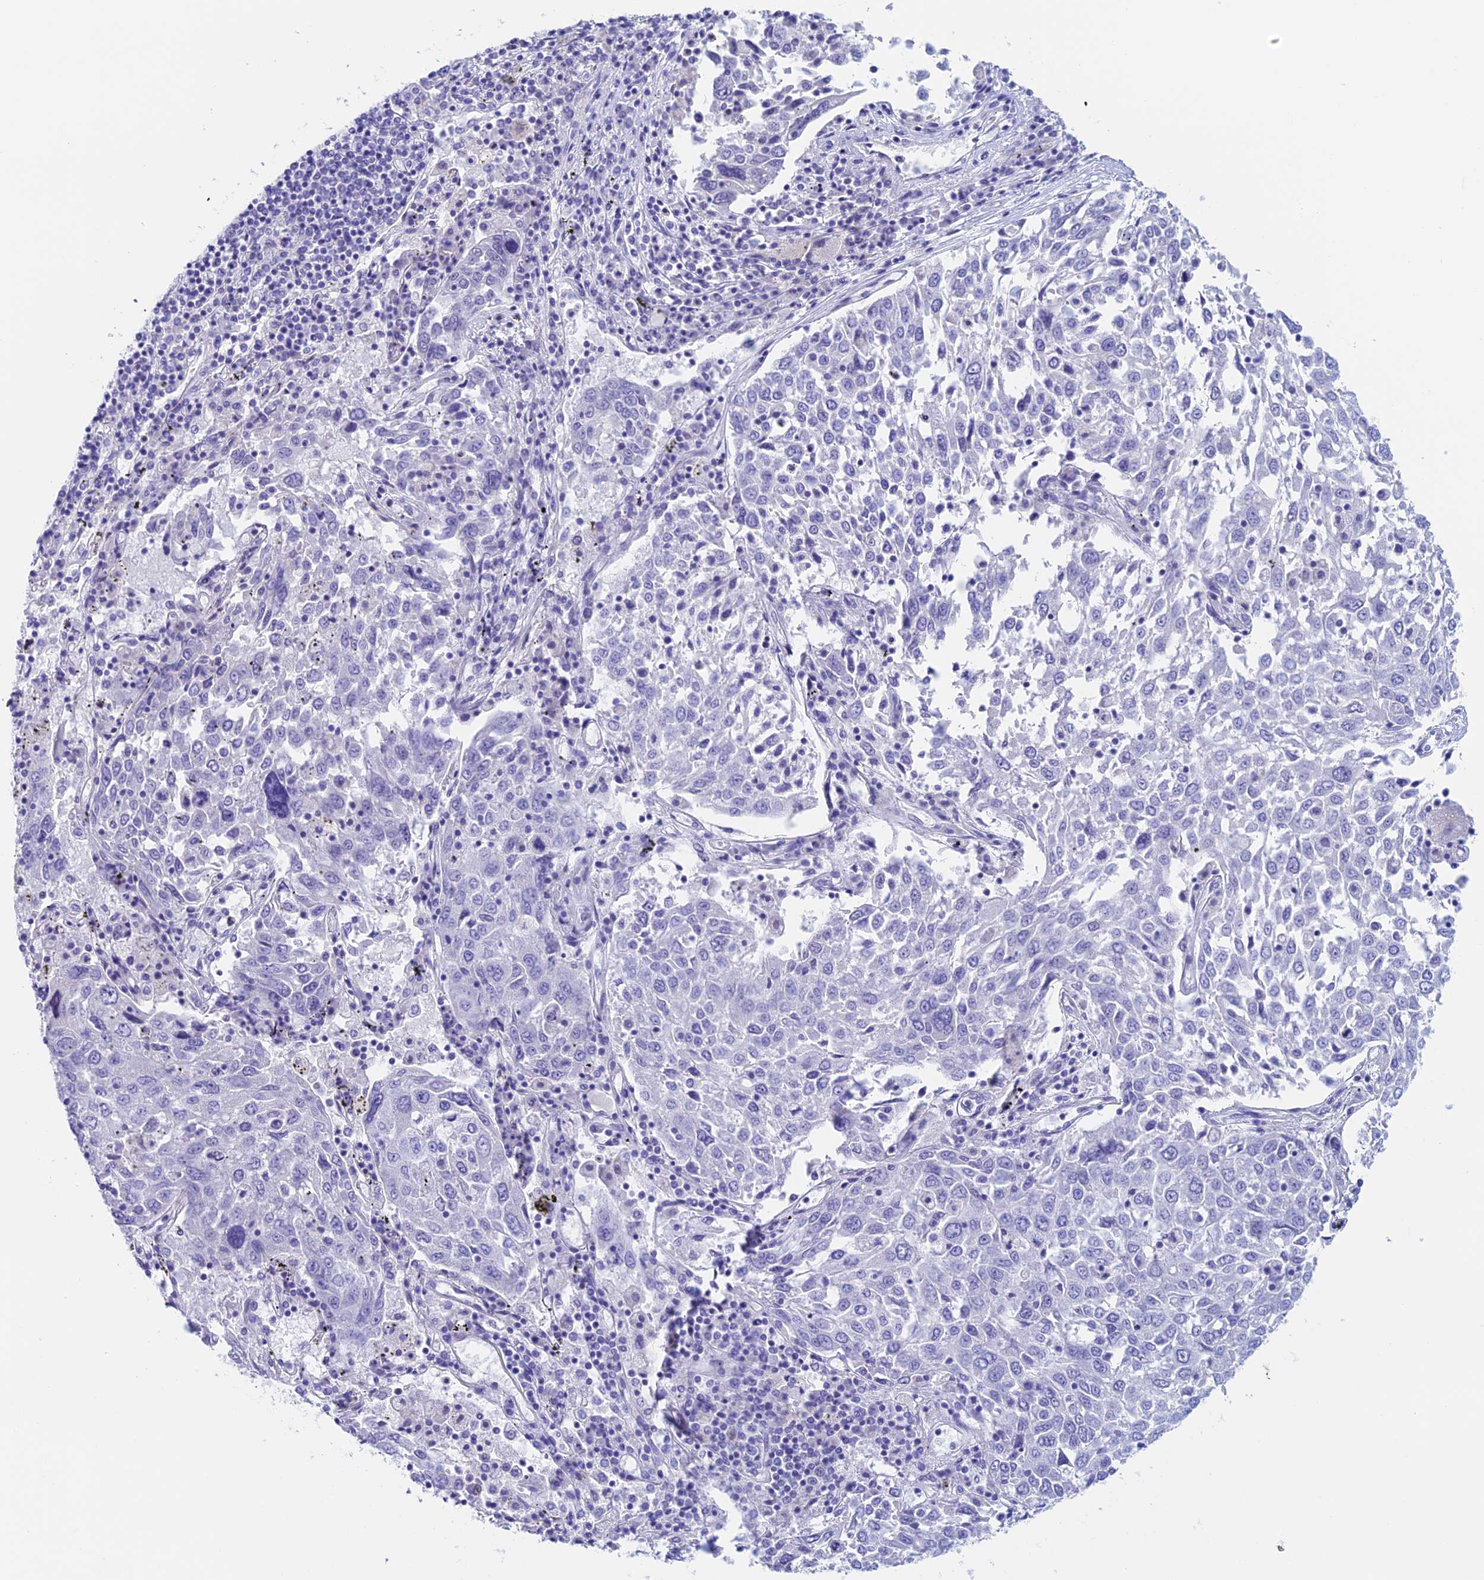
{"staining": {"intensity": "negative", "quantity": "none", "location": "none"}, "tissue": "lung cancer", "cell_type": "Tumor cells", "image_type": "cancer", "snomed": [{"axis": "morphology", "description": "Squamous cell carcinoma, NOS"}, {"axis": "topography", "description": "Lung"}], "caption": "This is a photomicrograph of immunohistochemistry staining of squamous cell carcinoma (lung), which shows no expression in tumor cells.", "gene": "PSMC3IP", "patient": {"sex": "male", "age": 65}}